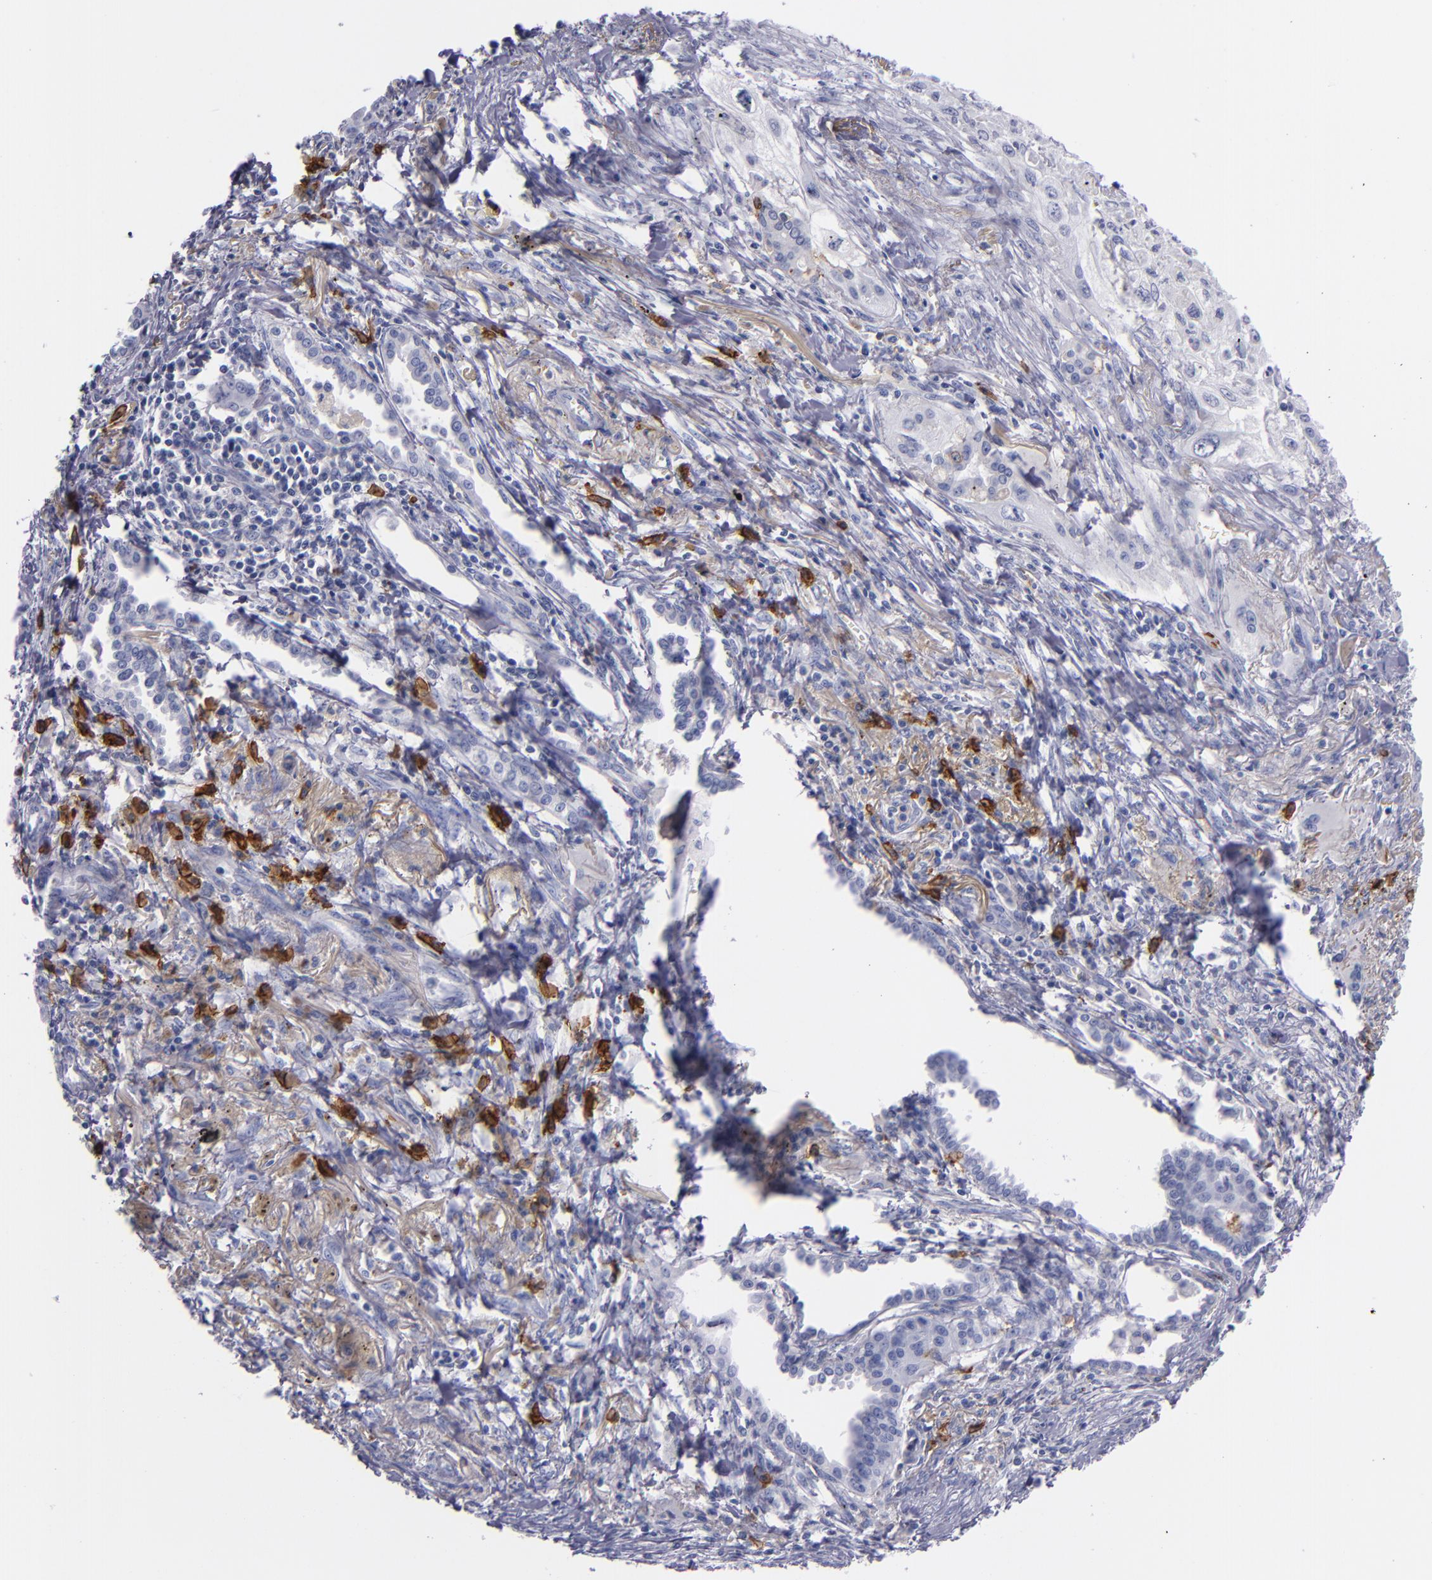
{"staining": {"intensity": "negative", "quantity": "none", "location": "none"}, "tissue": "lung cancer", "cell_type": "Tumor cells", "image_type": "cancer", "snomed": [{"axis": "morphology", "description": "Squamous cell carcinoma, NOS"}, {"axis": "topography", "description": "Lung"}], "caption": "This is a micrograph of immunohistochemistry (IHC) staining of lung cancer, which shows no positivity in tumor cells. Nuclei are stained in blue.", "gene": "CD38", "patient": {"sex": "male", "age": 71}}